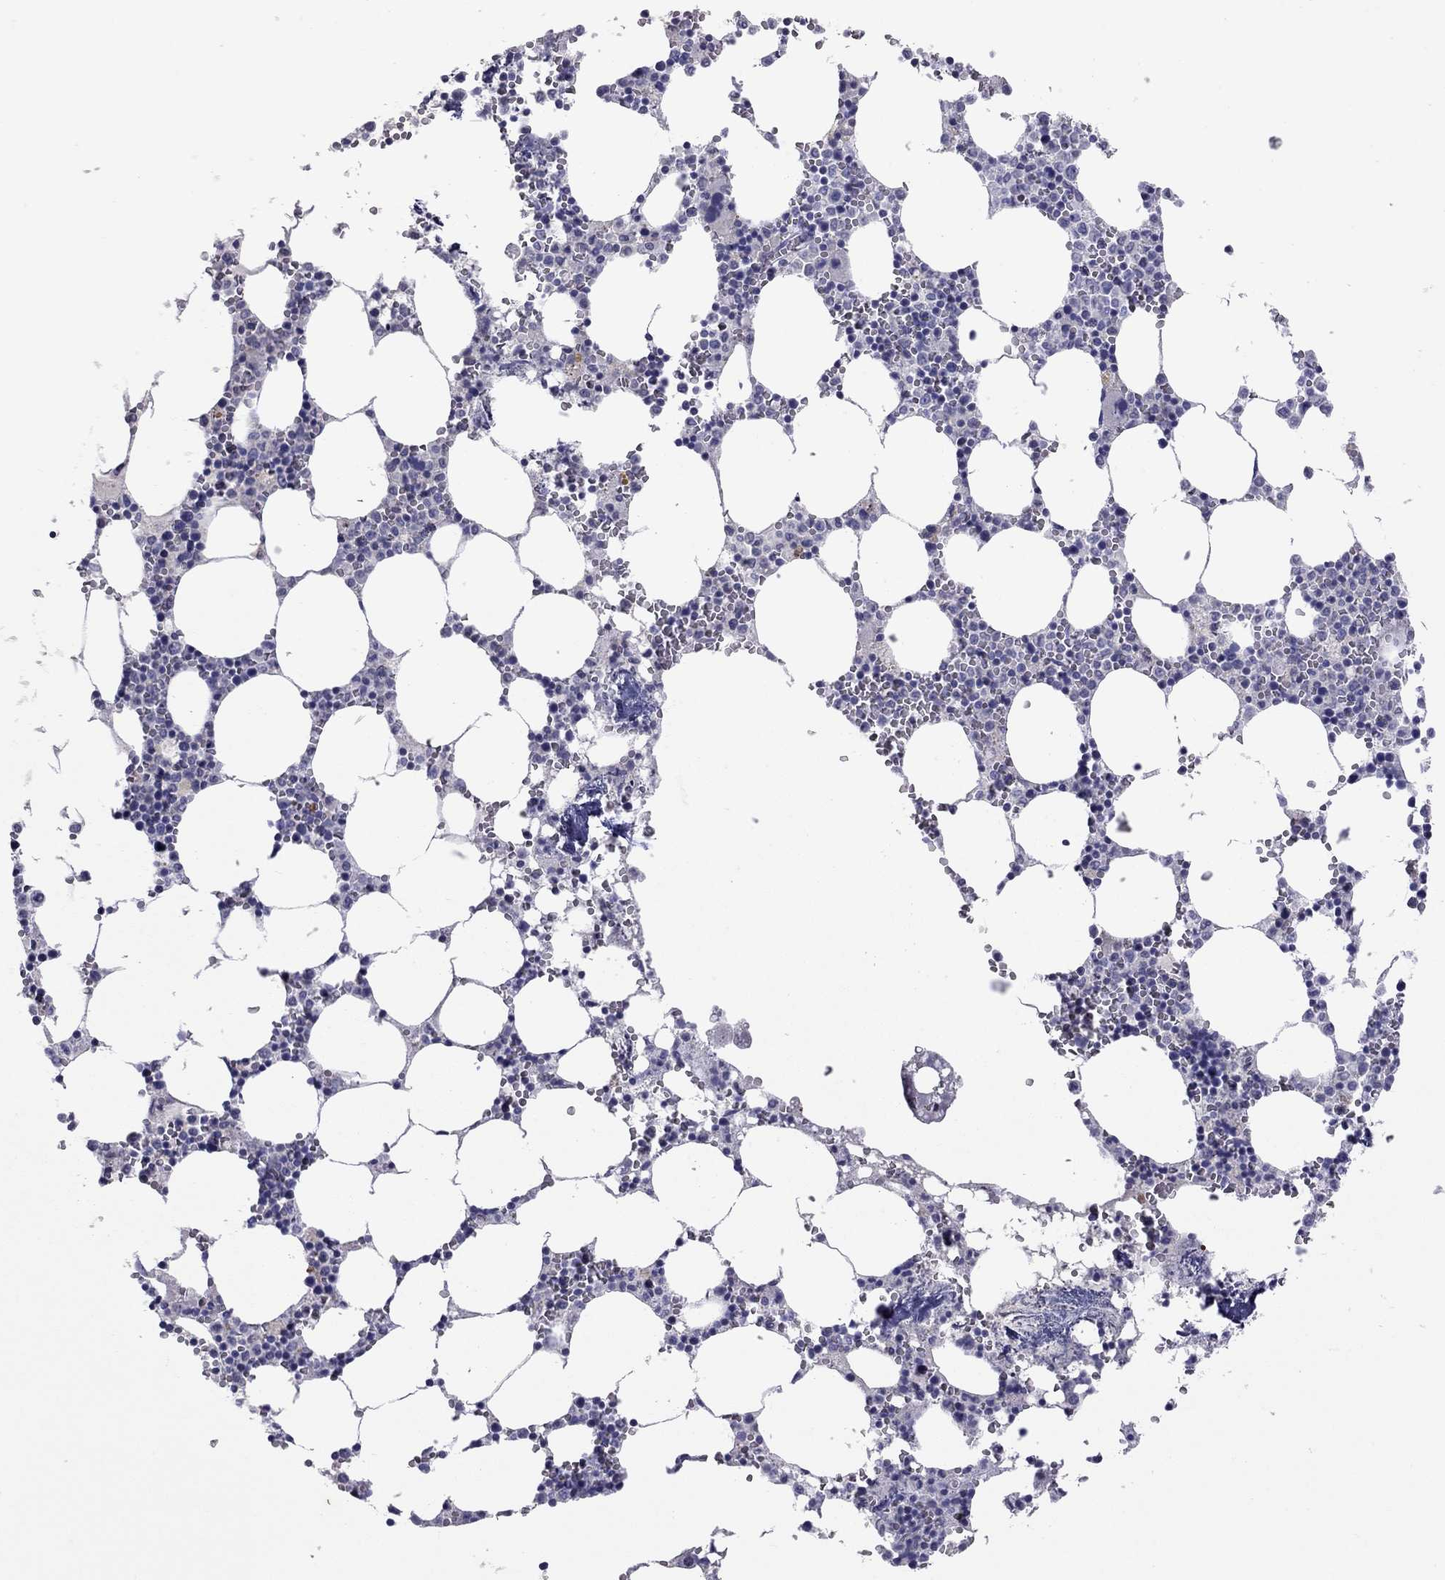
{"staining": {"intensity": "negative", "quantity": "none", "location": "none"}, "tissue": "bone marrow", "cell_type": "Hematopoietic cells", "image_type": "normal", "snomed": [{"axis": "morphology", "description": "Normal tissue, NOS"}, {"axis": "topography", "description": "Bone marrow"}], "caption": "High magnification brightfield microscopy of unremarkable bone marrow stained with DAB (brown) and counterstained with hematoxylin (blue): hematopoietic cells show no significant staining. (Brightfield microscopy of DAB immunohistochemistry at high magnification).", "gene": "MUC16", "patient": {"sex": "female", "age": 64}}